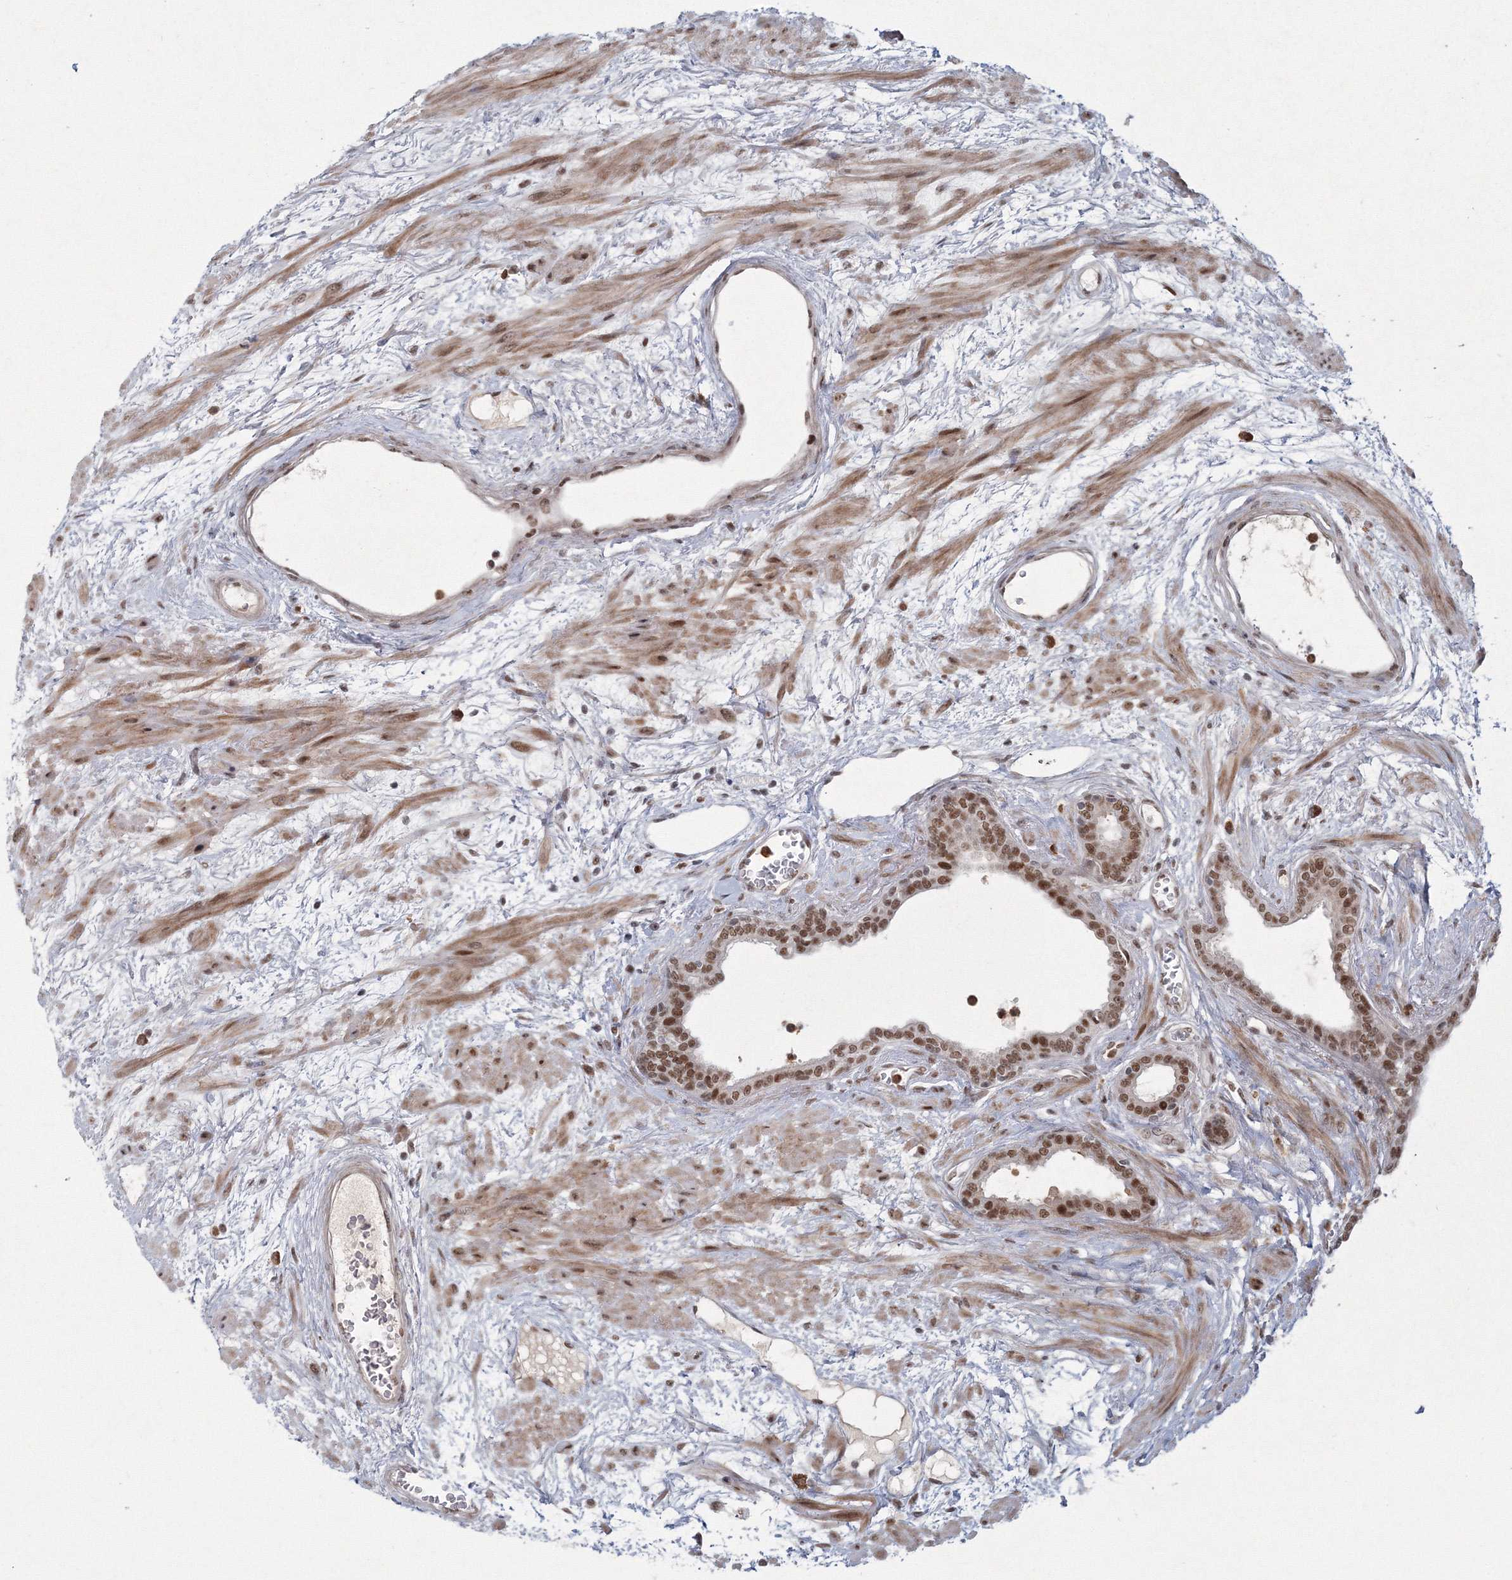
{"staining": {"intensity": "moderate", "quantity": ">75%", "location": "nuclear"}, "tissue": "prostate cancer", "cell_type": "Tumor cells", "image_type": "cancer", "snomed": [{"axis": "morphology", "description": "Adenocarcinoma, Low grade"}, {"axis": "topography", "description": "Prostate"}], "caption": "The histopathology image exhibits a brown stain indicating the presence of a protein in the nuclear of tumor cells in prostate cancer (low-grade adenocarcinoma). The staining was performed using DAB to visualize the protein expression in brown, while the nuclei were stained in blue with hematoxylin (Magnification: 20x).", "gene": "C3orf33", "patient": {"sex": "male", "age": 60}}